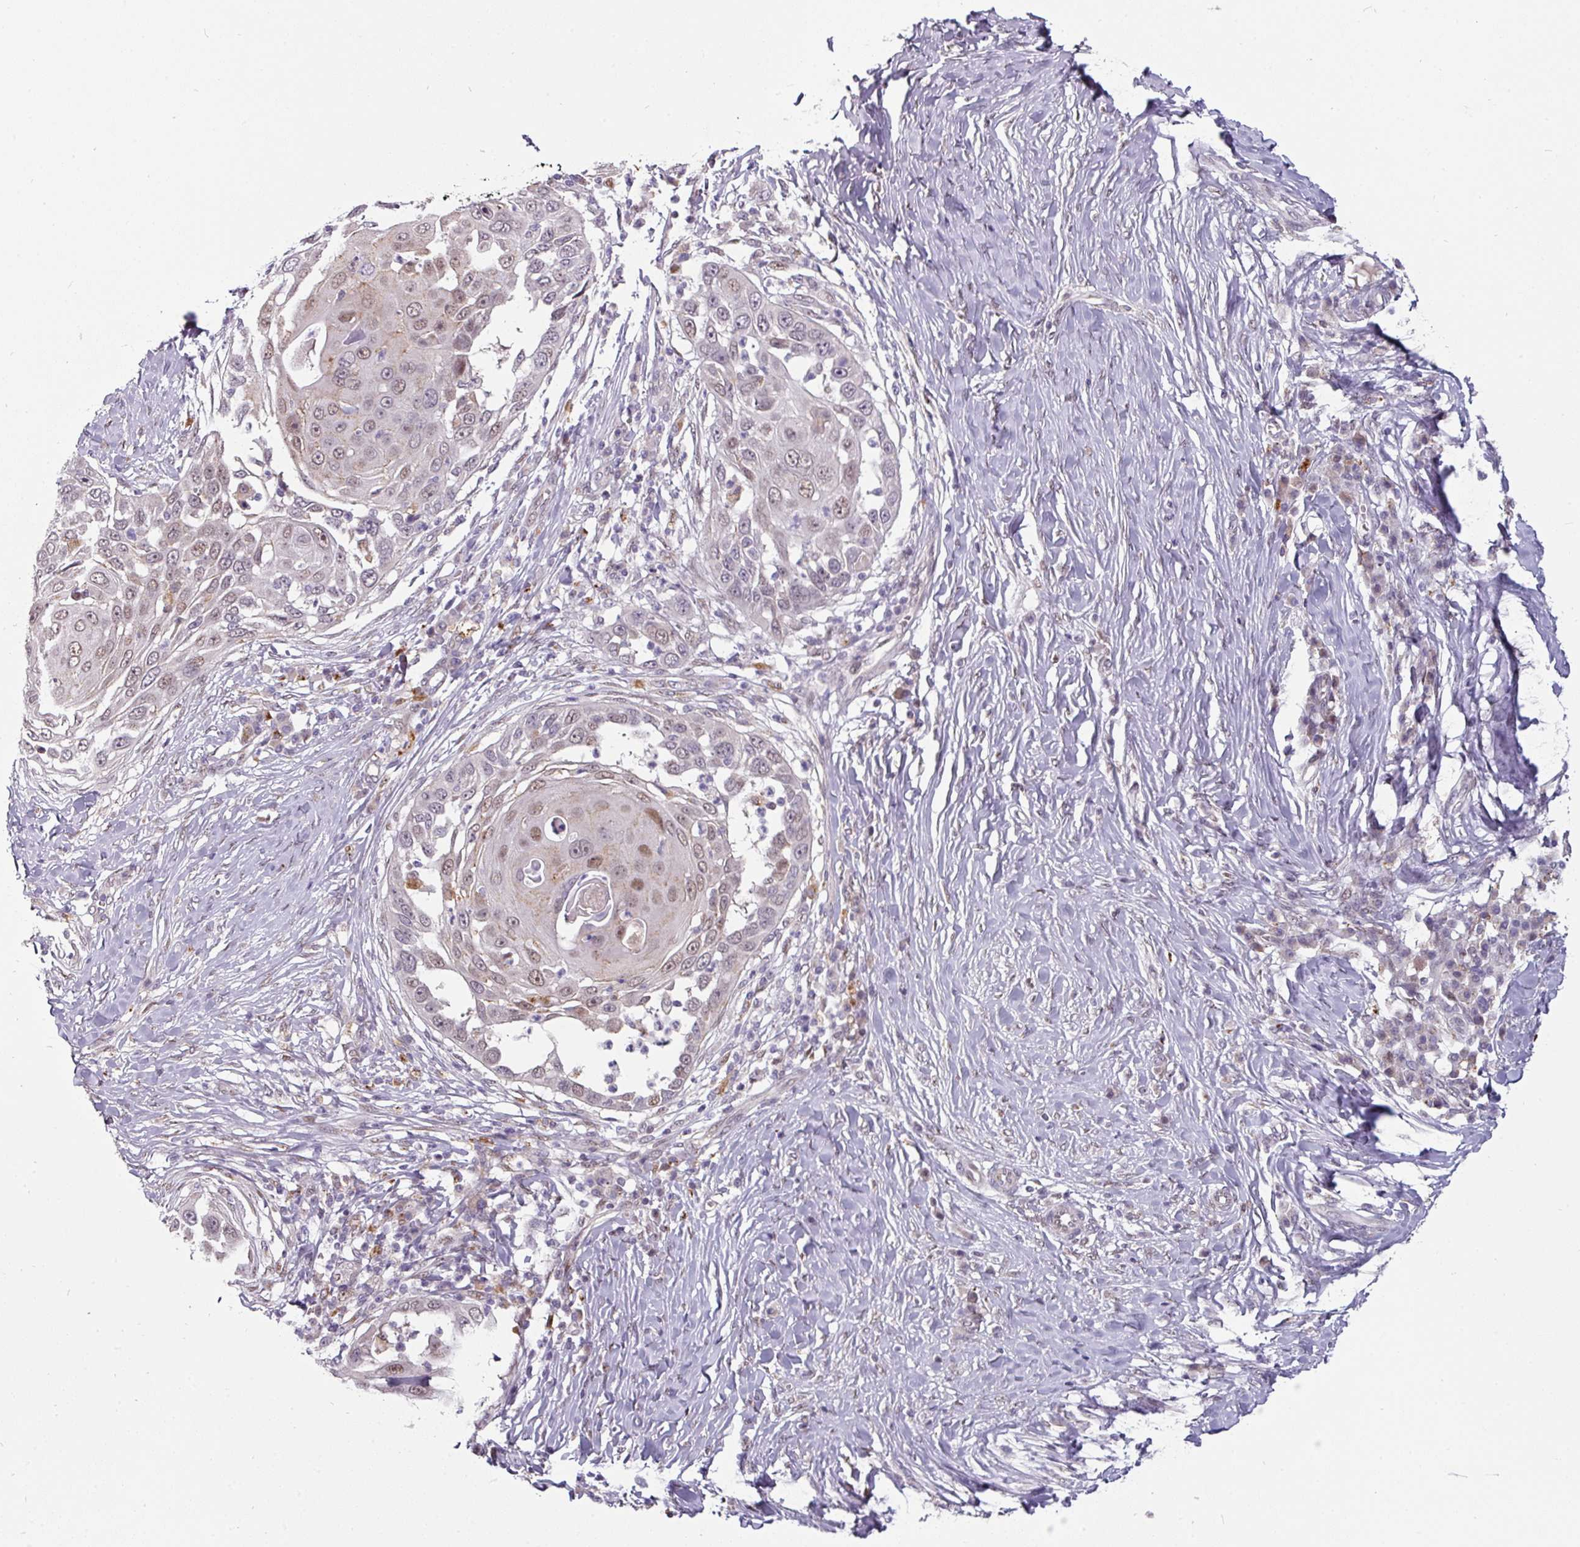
{"staining": {"intensity": "weak", "quantity": "<25%", "location": "nuclear"}, "tissue": "skin cancer", "cell_type": "Tumor cells", "image_type": "cancer", "snomed": [{"axis": "morphology", "description": "Squamous cell carcinoma, NOS"}, {"axis": "topography", "description": "Skin"}], "caption": "The micrograph exhibits no significant positivity in tumor cells of squamous cell carcinoma (skin).", "gene": "SWSAP1", "patient": {"sex": "female", "age": 44}}